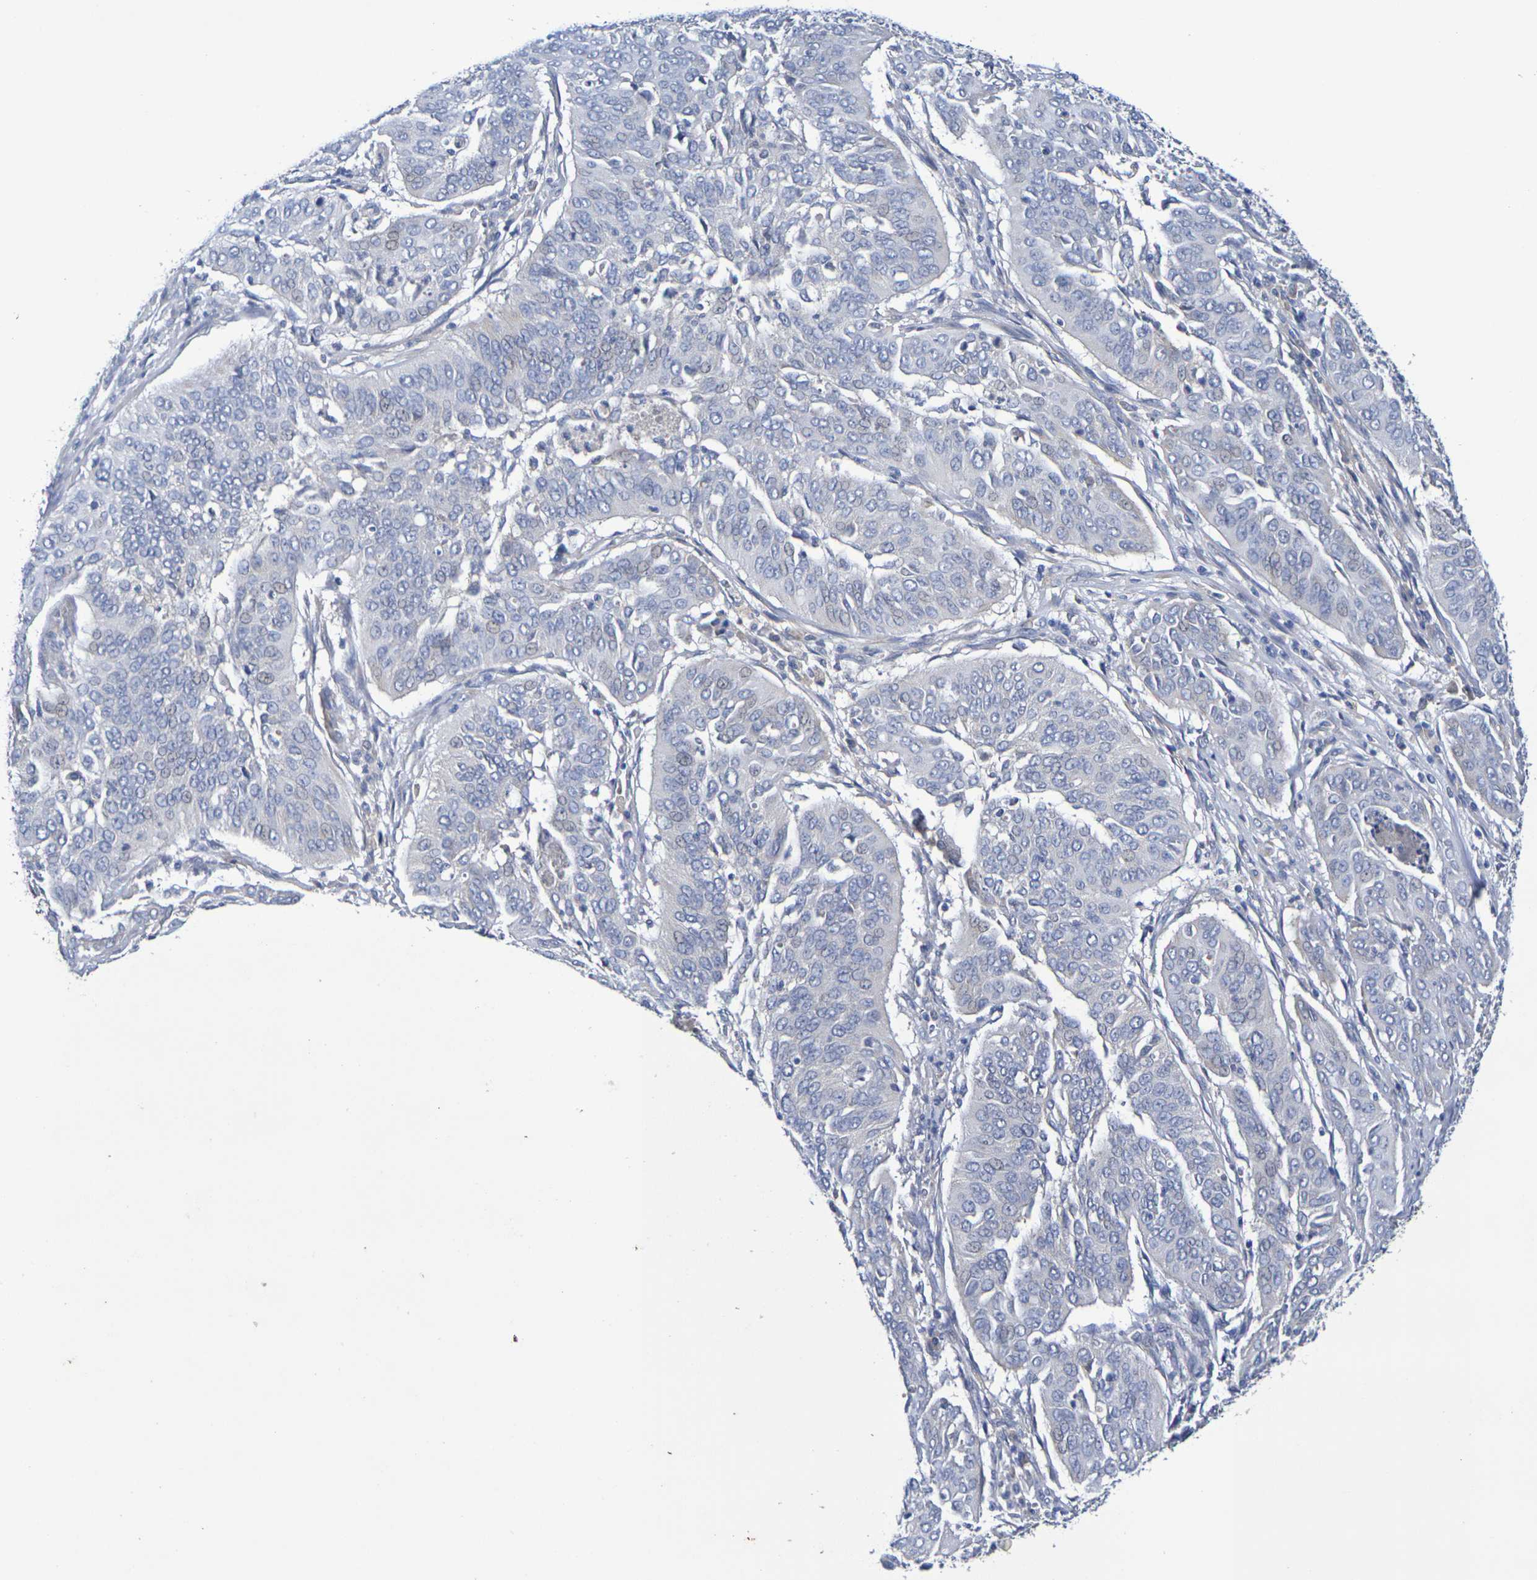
{"staining": {"intensity": "negative", "quantity": "none", "location": "none"}, "tissue": "cervical cancer", "cell_type": "Tumor cells", "image_type": "cancer", "snomed": [{"axis": "morphology", "description": "Normal tissue, NOS"}, {"axis": "morphology", "description": "Squamous cell carcinoma, NOS"}, {"axis": "topography", "description": "Cervix"}], "caption": "This is an immunohistochemistry (IHC) image of human cervical squamous cell carcinoma. There is no positivity in tumor cells.", "gene": "SDC4", "patient": {"sex": "female", "age": 39}}